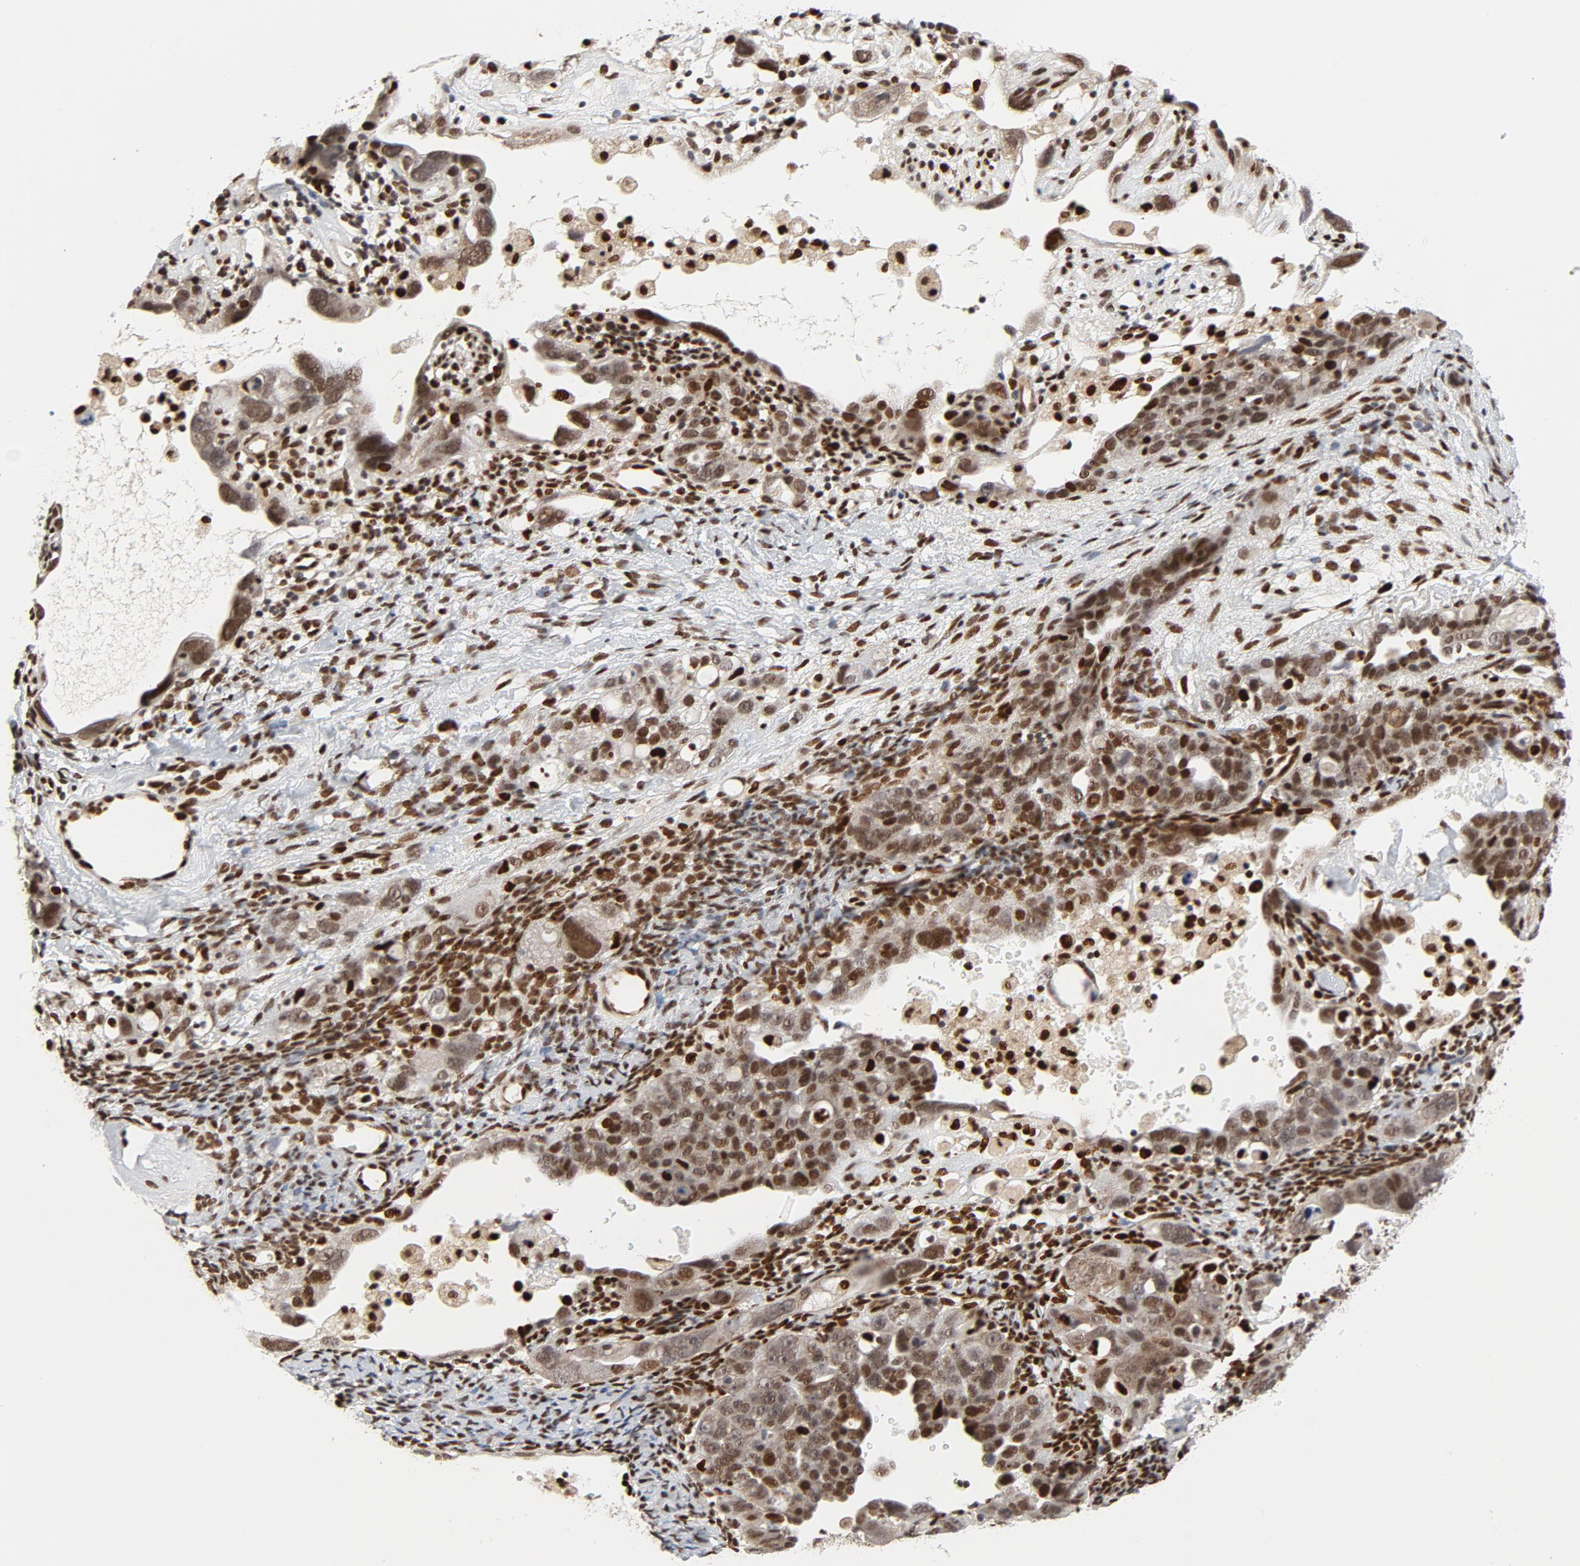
{"staining": {"intensity": "weak", "quantity": "25%-75%", "location": "nuclear"}, "tissue": "ovarian cancer", "cell_type": "Tumor cells", "image_type": "cancer", "snomed": [{"axis": "morphology", "description": "Cystadenocarcinoma, serous, NOS"}, {"axis": "topography", "description": "Ovary"}], "caption": "Approximately 25%-75% of tumor cells in ovarian cancer (serous cystadenocarcinoma) exhibit weak nuclear protein expression as visualized by brown immunohistochemical staining.", "gene": "MEF2A", "patient": {"sex": "female", "age": 66}}